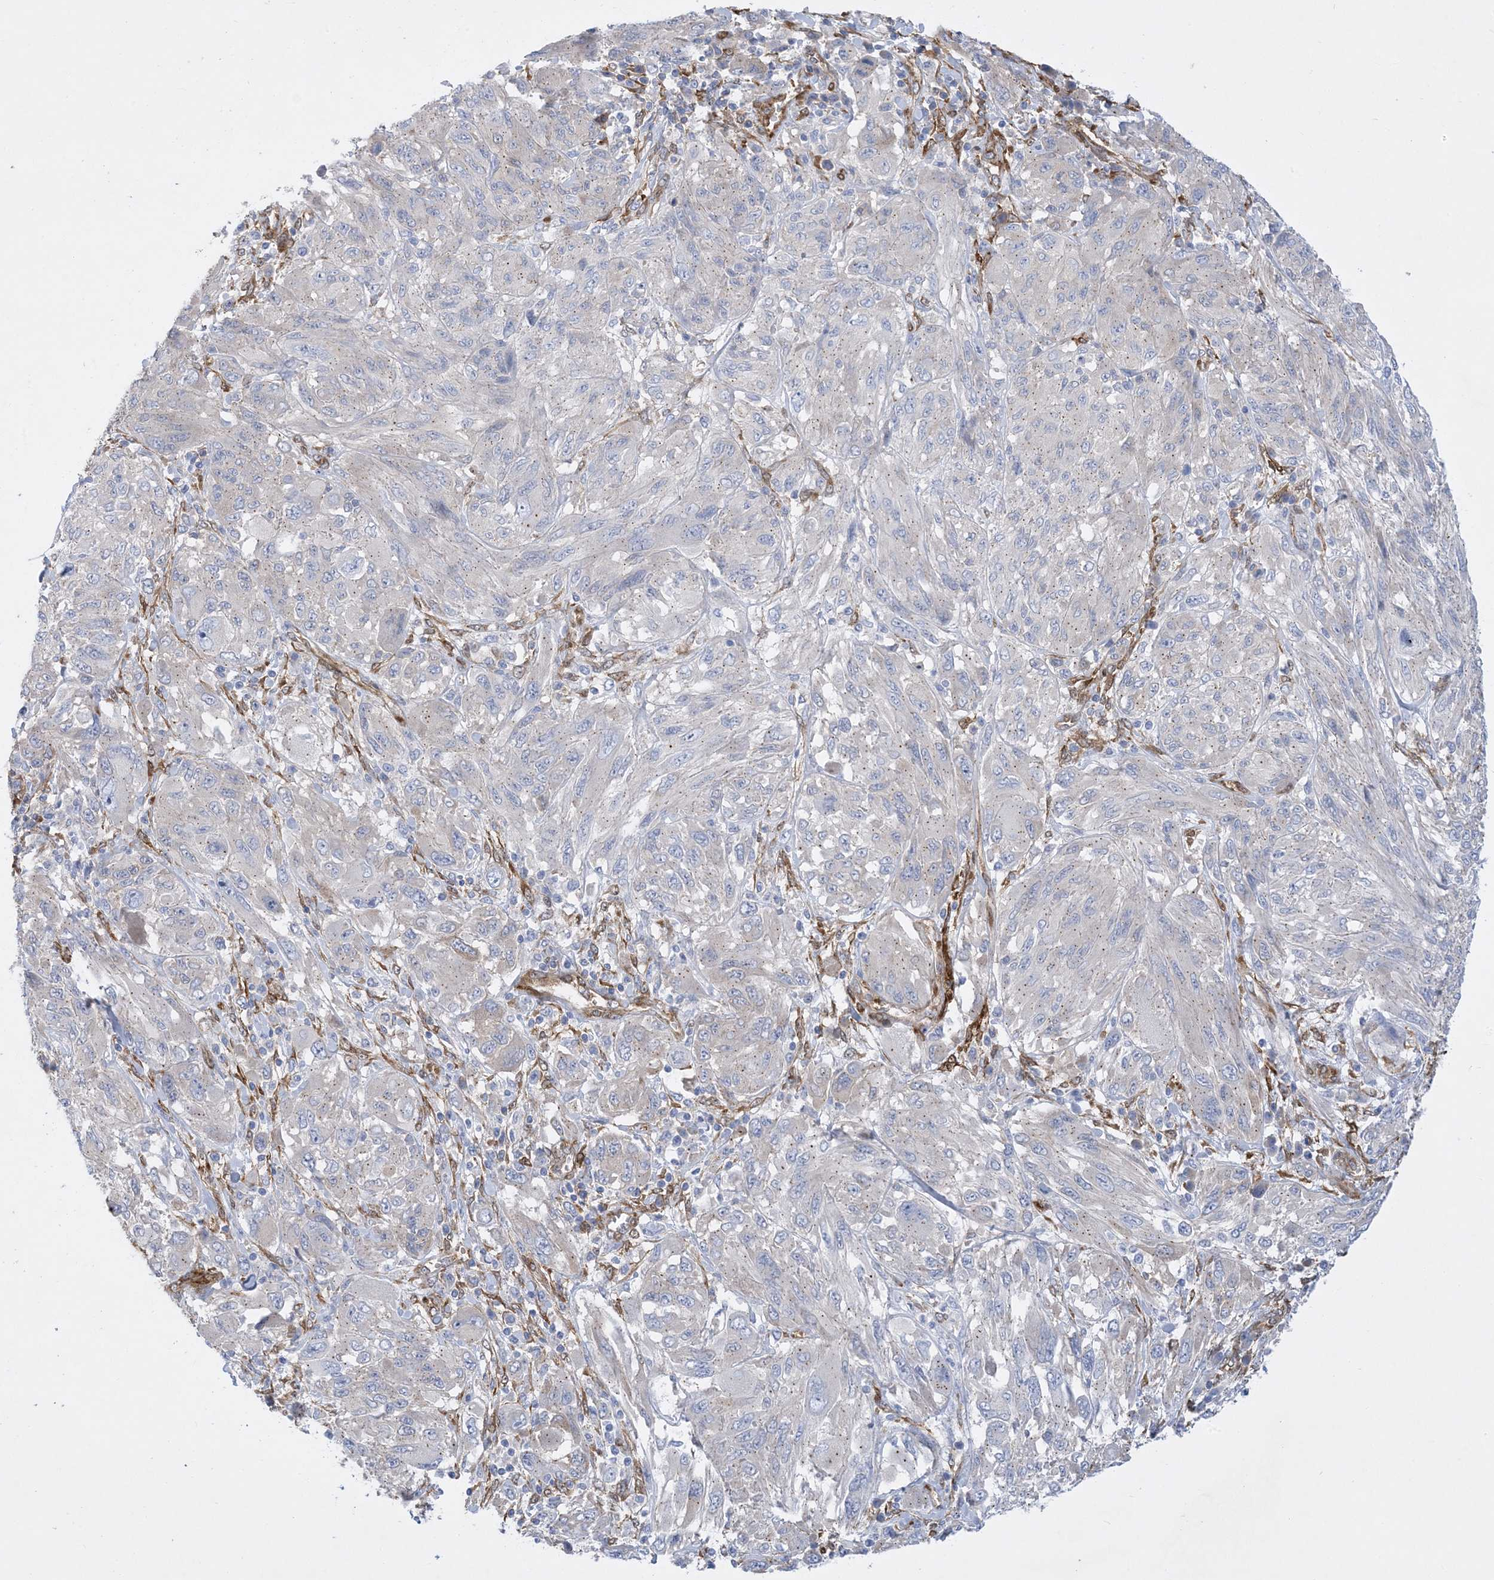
{"staining": {"intensity": "negative", "quantity": "none", "location": "none"}, "tissue": "melanoma", "cell_type": "Tumor cells", "image_type": "cancer", "snomed": [{"axis": "morphology", "description": "Malignant melanoma, NOS"}, {"axis": "topography", "description": "Skin"}], "caption": "An immunohistochemistry histopathology image of malignant melanoma is shown. There is no staining in tumor cells of malignant melanoma.", "gene": "RBMS3", "patient": {"sex": "female", "age": 91}}